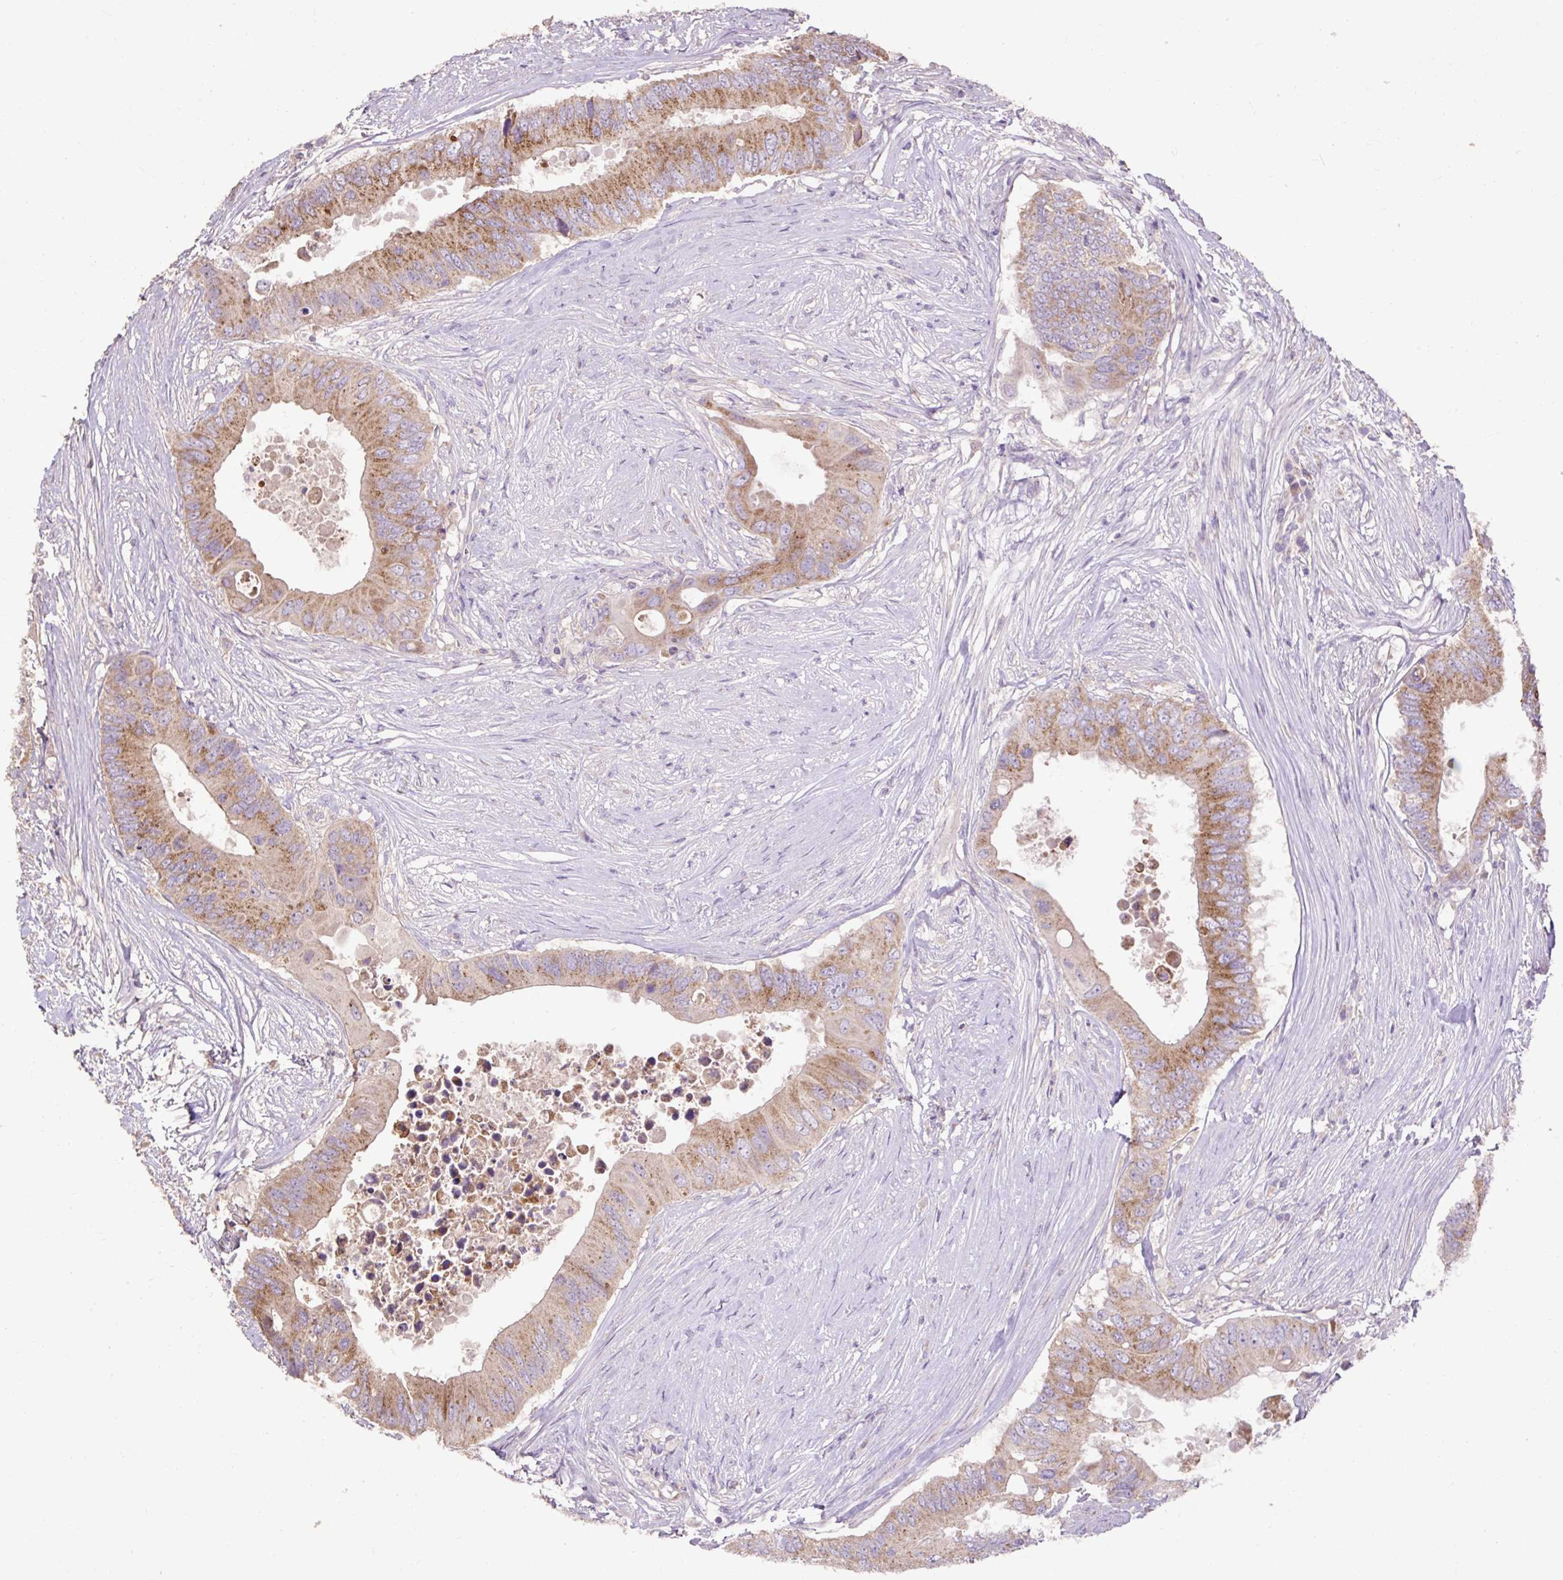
{"staining": {"intensity": "moderate", "quantity": ">75%", "location": "cytoplasmic/membranous"}, "tissue": "colorectal cancer", "cell_type": "Tumor cells", "image_type": "cancer", "snomed": [{"axis": "morphology", "description": "Adenocarcinoma, NOS"}, {"axis": "topography", "description": "Colon"}], "caption": "A medium amount of moderate cytoplasmic/membranous expression is seen in about >75% of tumor cells in adenocarcinoma (colorectal) tissue.", "gene": "ABR", "patient": {"sex": "male", "age": 71}}